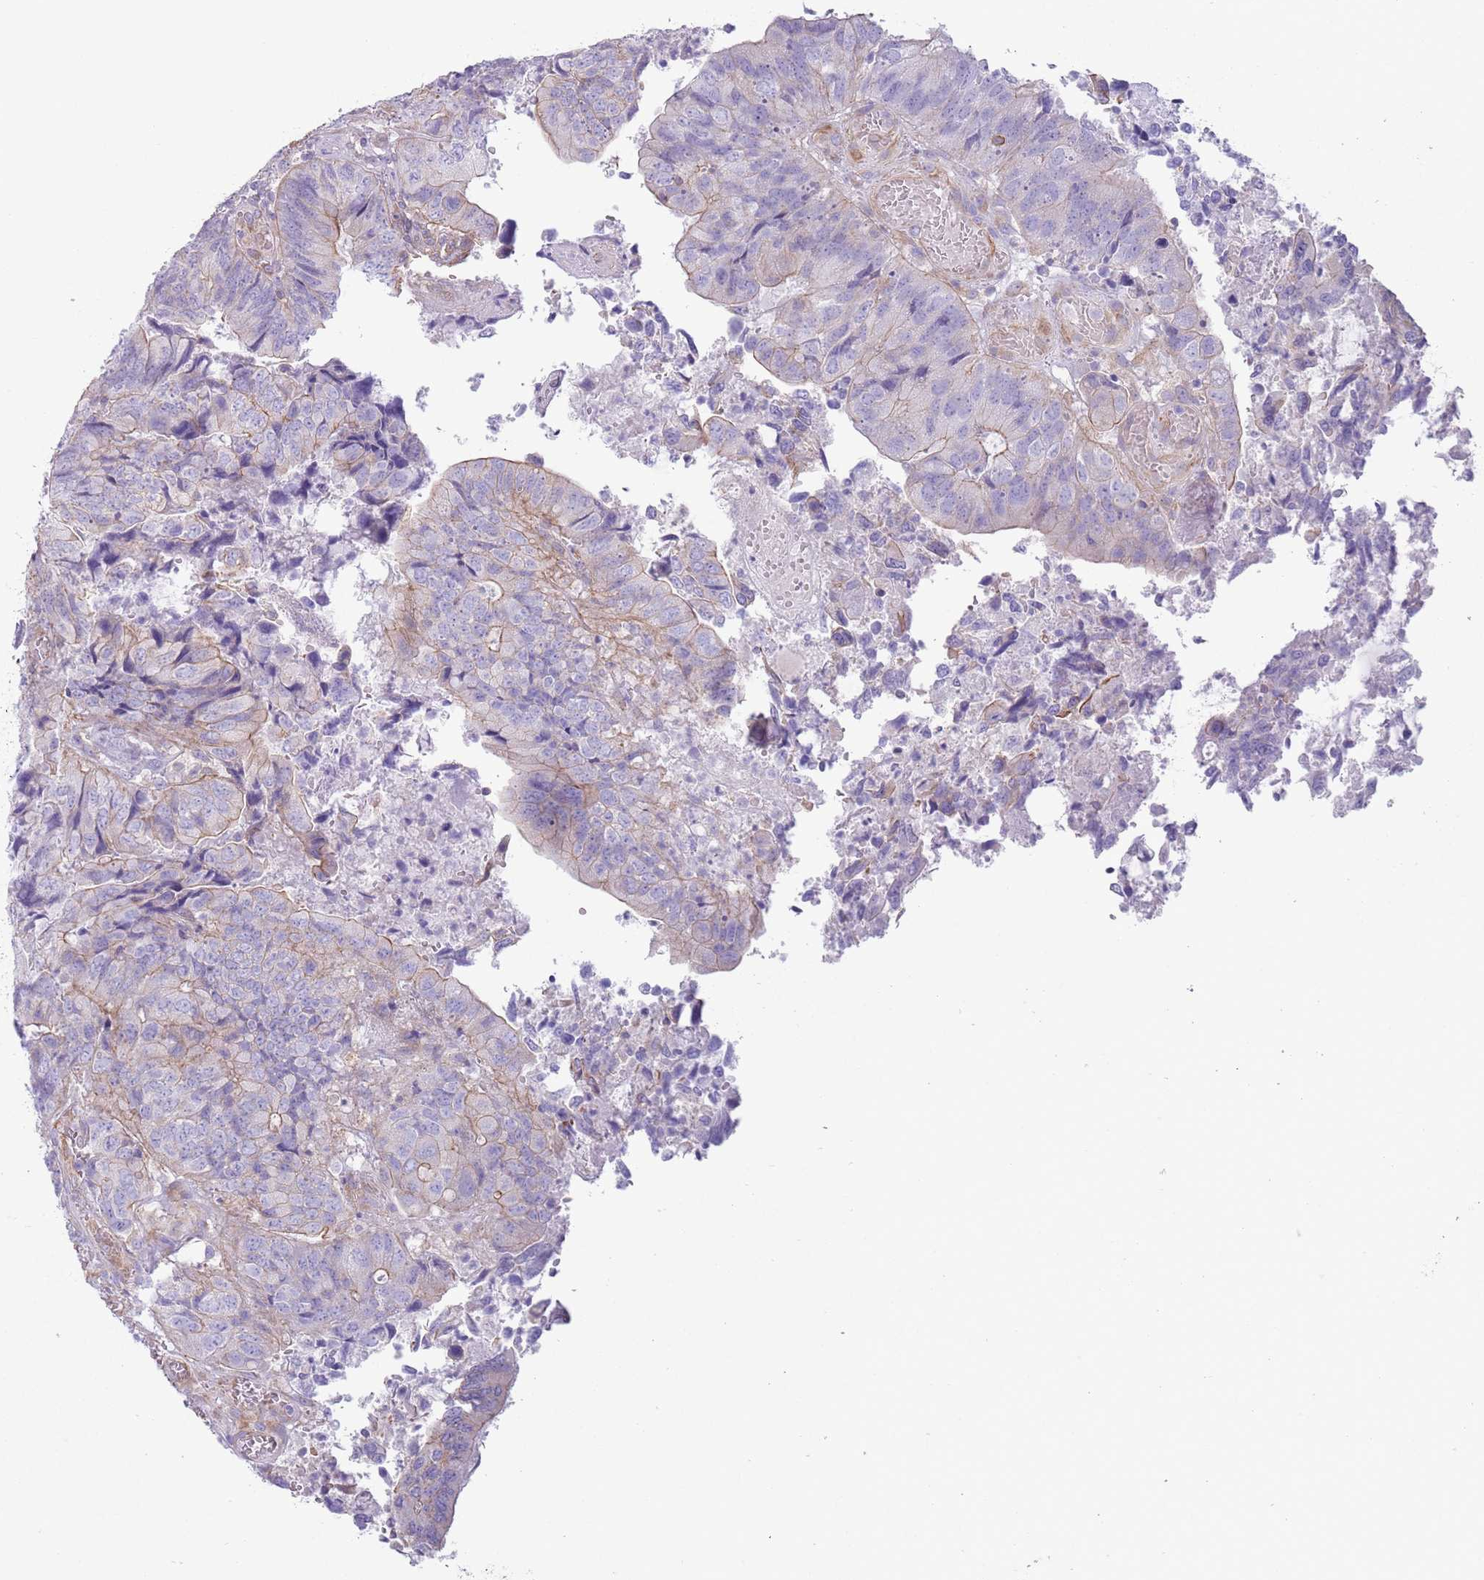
{"staining": {"intensity": "moderate", "quantity": "<25%", "location": "cytoplasmic/membranous"}, "tissue": "colorectal cancer", "cell_type": "Tumor cells", "image_type": "cancer", "snomed": [{"axis": "morphology", "description": "Adenocarcinoma, NOS"}, {"axis": "topography", "description": "Colon"}], "caption": "A low amount of moderate cytoplasmic/membranous staining is present in about <25% of tumor cells in colorectal cancer (adenocarcinoma) tissue.", "gene": "RBP3", "patient": {"sex": "female", "age": 67}}